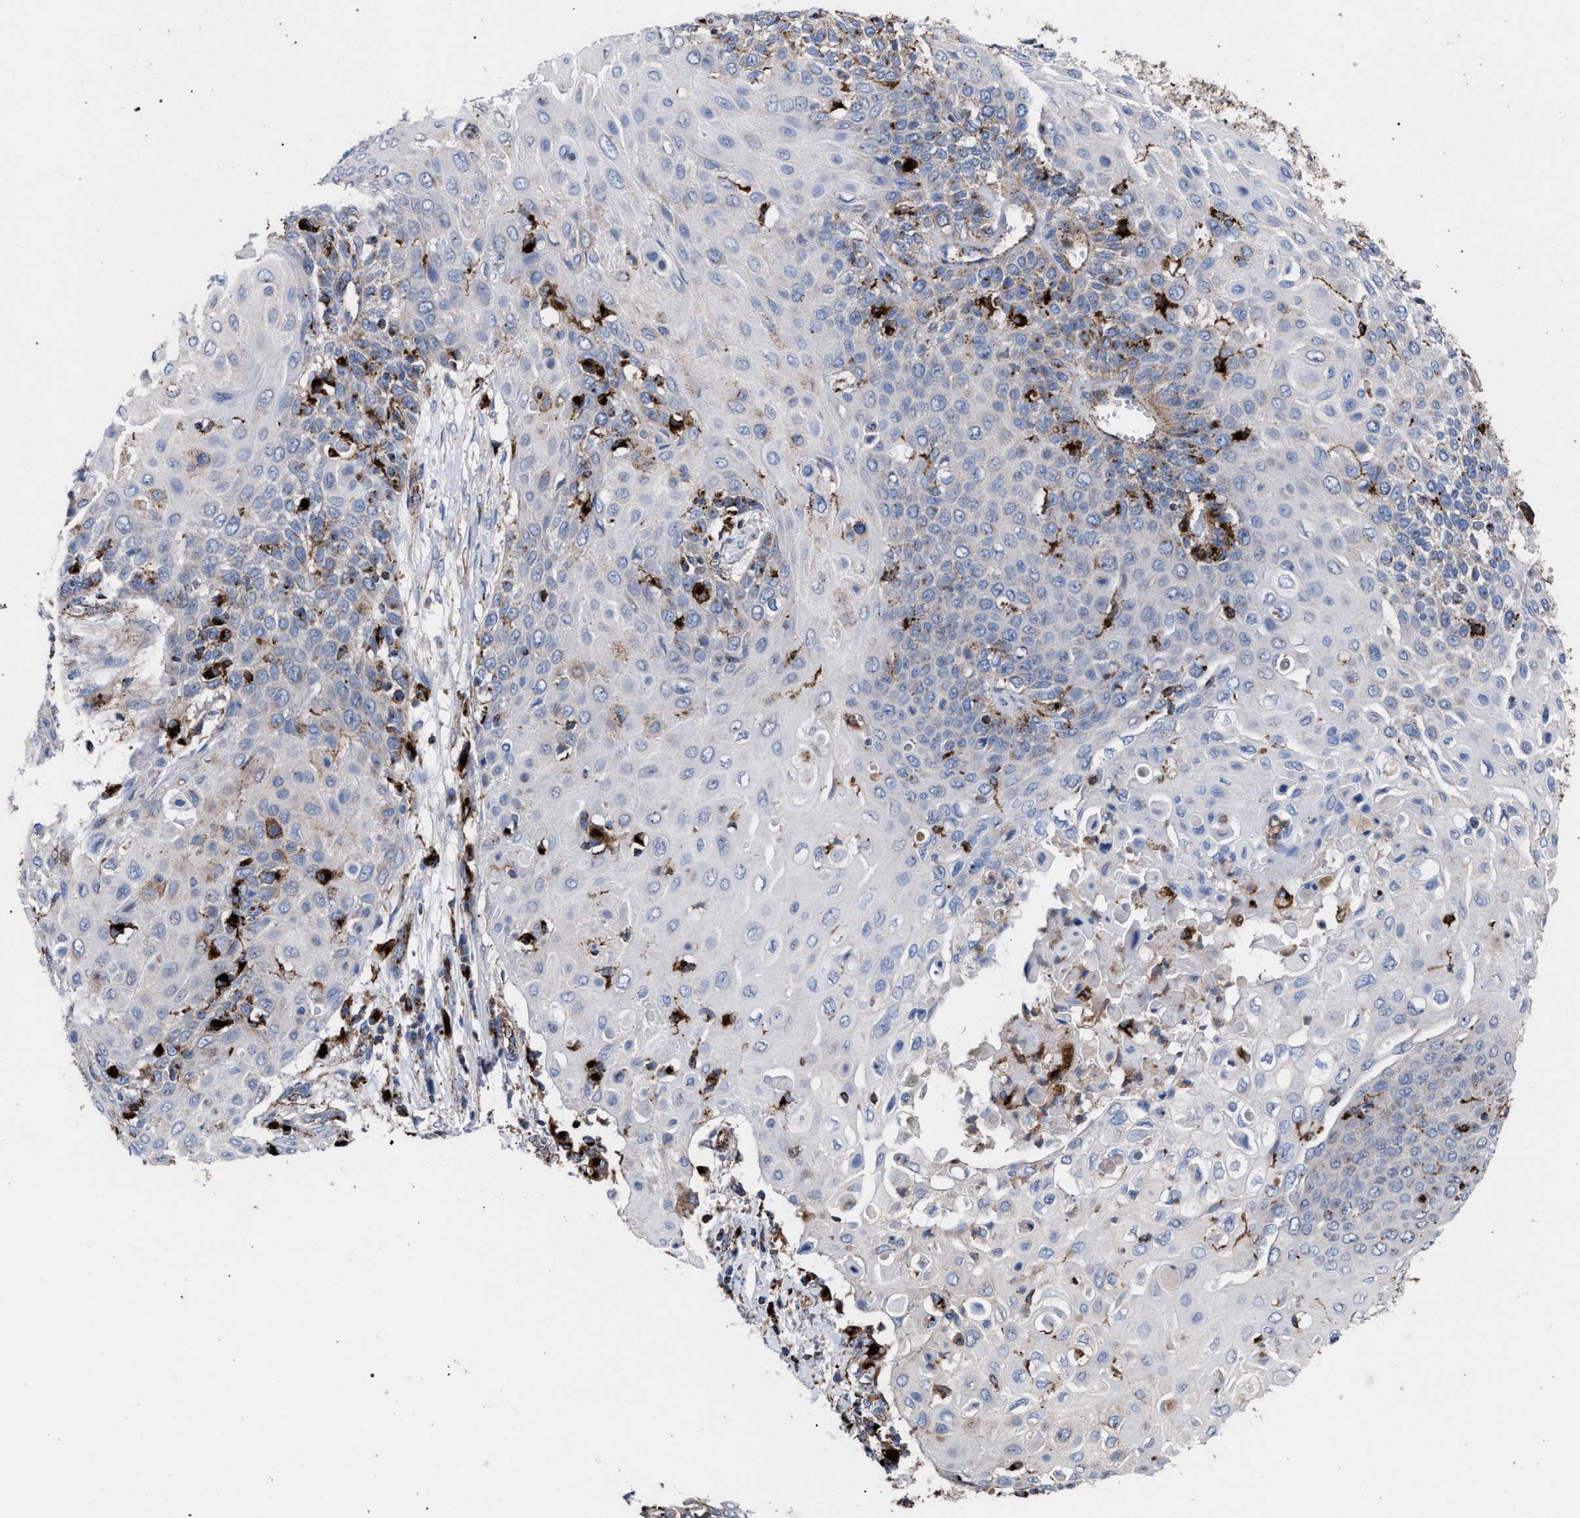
{"staining": {"intensity": "negative", "quantity": "none", "location": "none"}, "tissue": "cervical cancer", "cell_type": "Tumor cells", "image_type": "cancer", "snomed": [{"axis": "morphology", "description": "Squamous cell carcinoma, NOS"}, {"axis": "topography", "description": "Cervix"}], "caption": "Cervical cancer (squamous cell carcinoma) was stained to show a protein in brown. There is no significant expression in tumor cells. (DAB (3,3'-diaminobenzidine) immunohistochemistry (IHC) visualized using brightfield microscopy, high magnification).", "gene": "PPT1", "patient": {"sex": "female", "age": 39}}